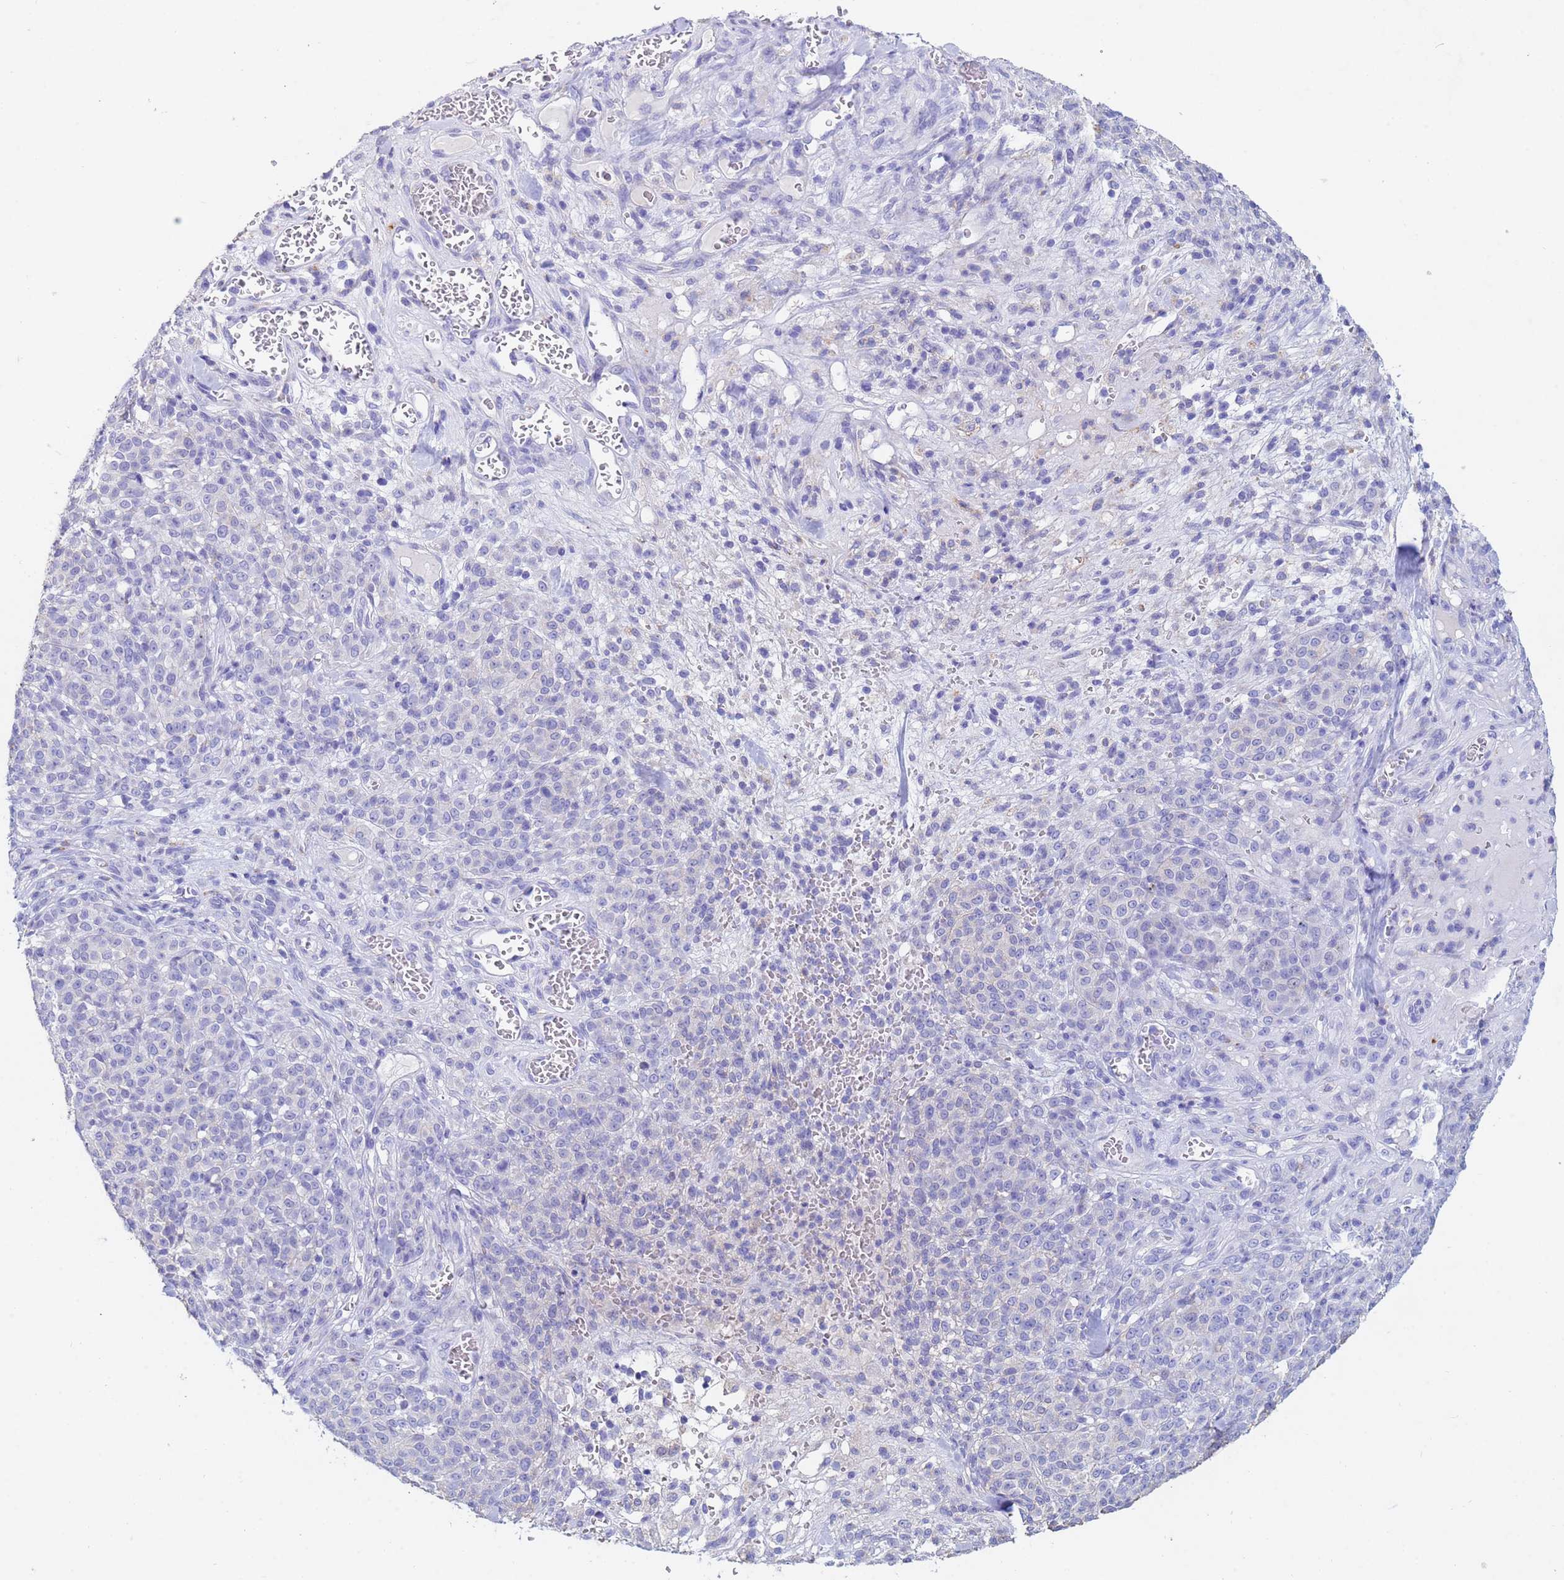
{"staining": {"intensity": "negative", "quantity": "none", "location": "none"}, "tissue": "melanoma", "cell_type": "Tumor cells", "image_type": "cancer", "snomed": [{"axis": "morphology", "description": "Normal tissue, NOS"}, {"axis": "morphology", "description": "Malignant melanoma, NOS"}, {"axis": "topography", "description": "Skin"}], "caption": "High power microscopy histopathology image of an IHC photomicrograph of malignant melanoma, revealing no significant expression in tumor cells.", "gene": "CSTB", "patient": {"sex": "female", "age": 34}}